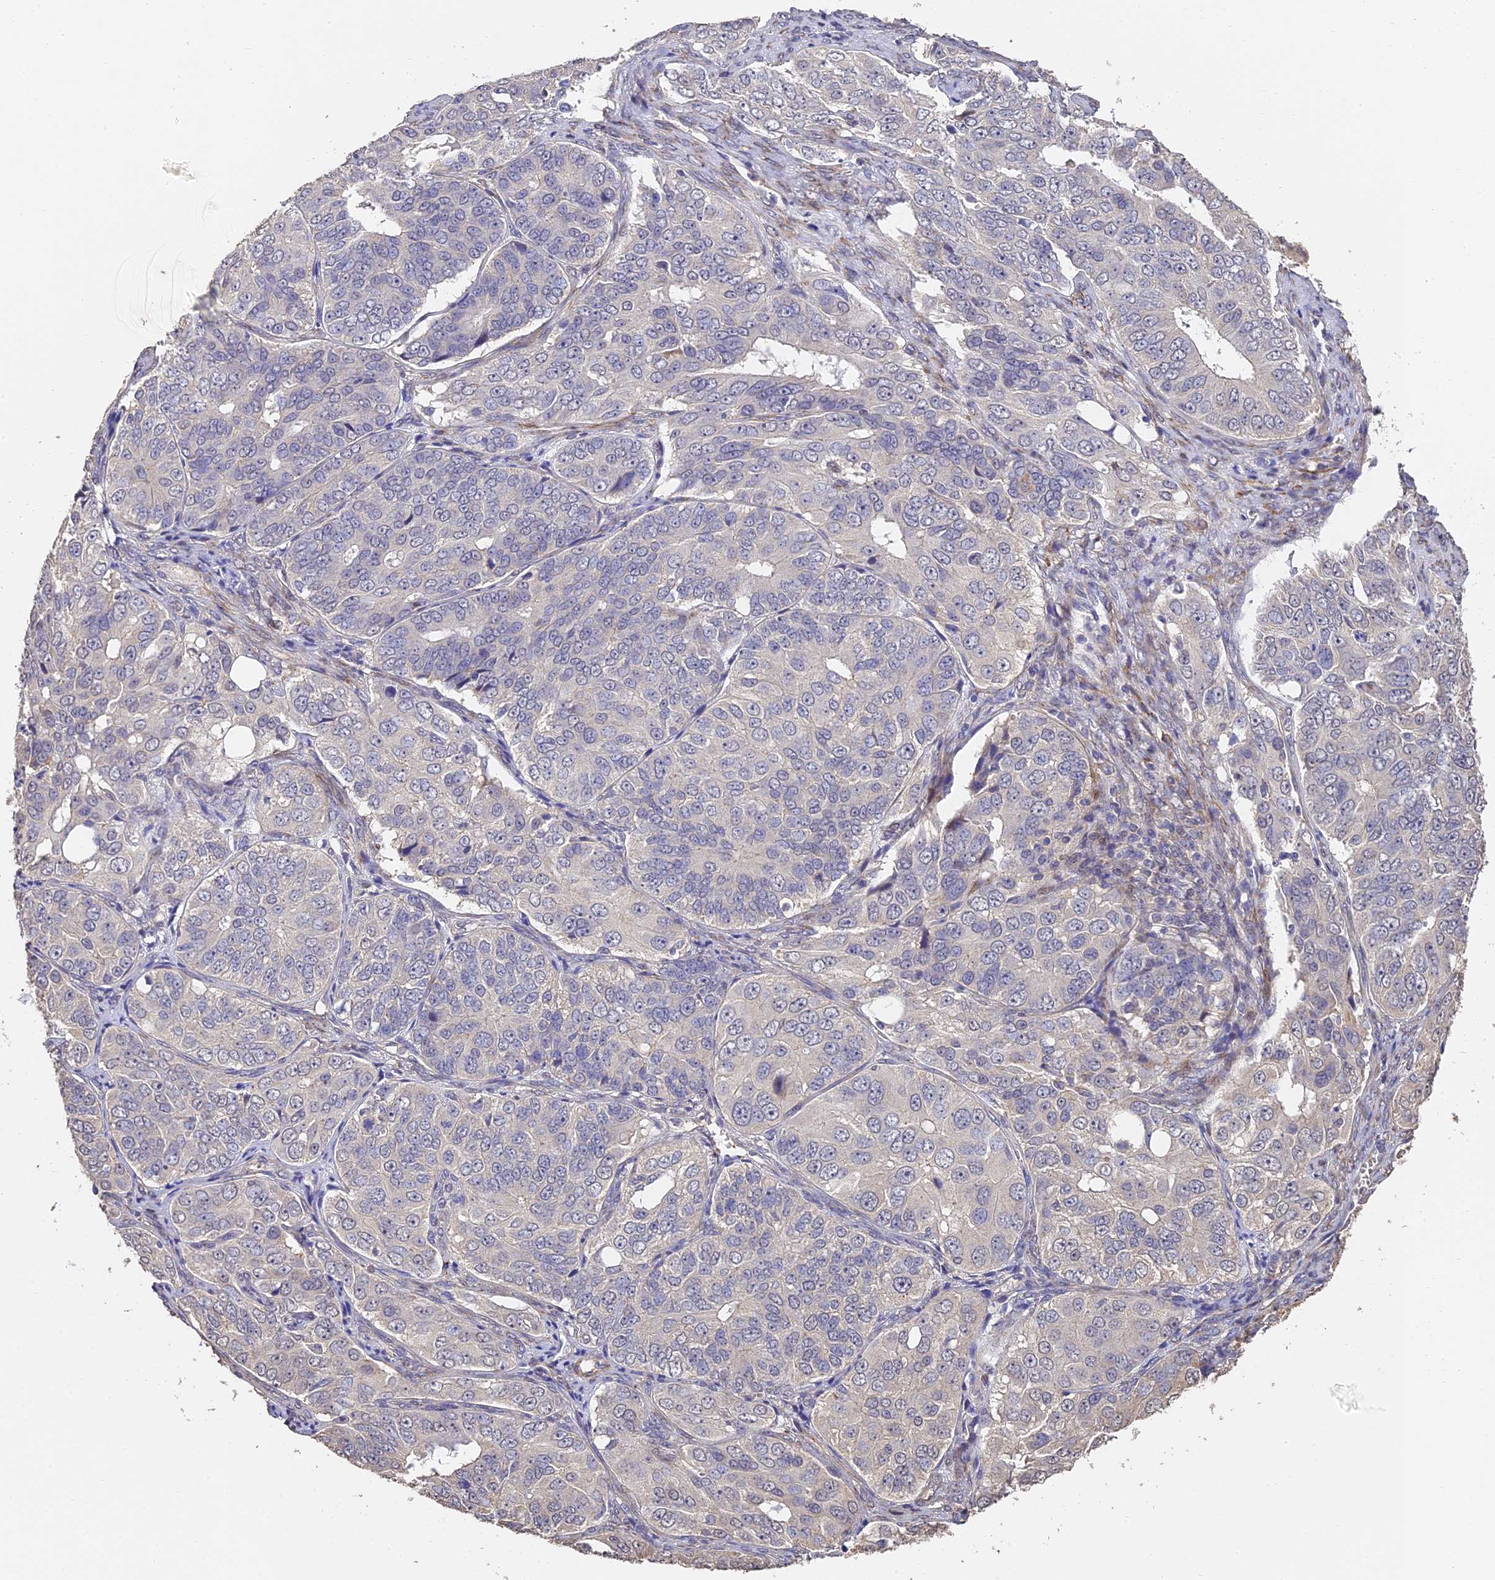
{"staining": {"intensity": "negative", "quantity": "none", "location": "none"}, "tissue": "ovarian cancer", "cell_type": "Tumor cells", "image_type": "cancer", "snomed": [{"axis": "morphology", "description": "Carcinoma, endometroid"}, {"axis": "topography", "description": "Ovary"}], "caption": "Photomicrograph shows no protein positivity in tumor cells of endometroid carcinoma (ovarian) tissue.", "gene": "SLC11A1", "patient": {"sex": "female", "age": 51}}